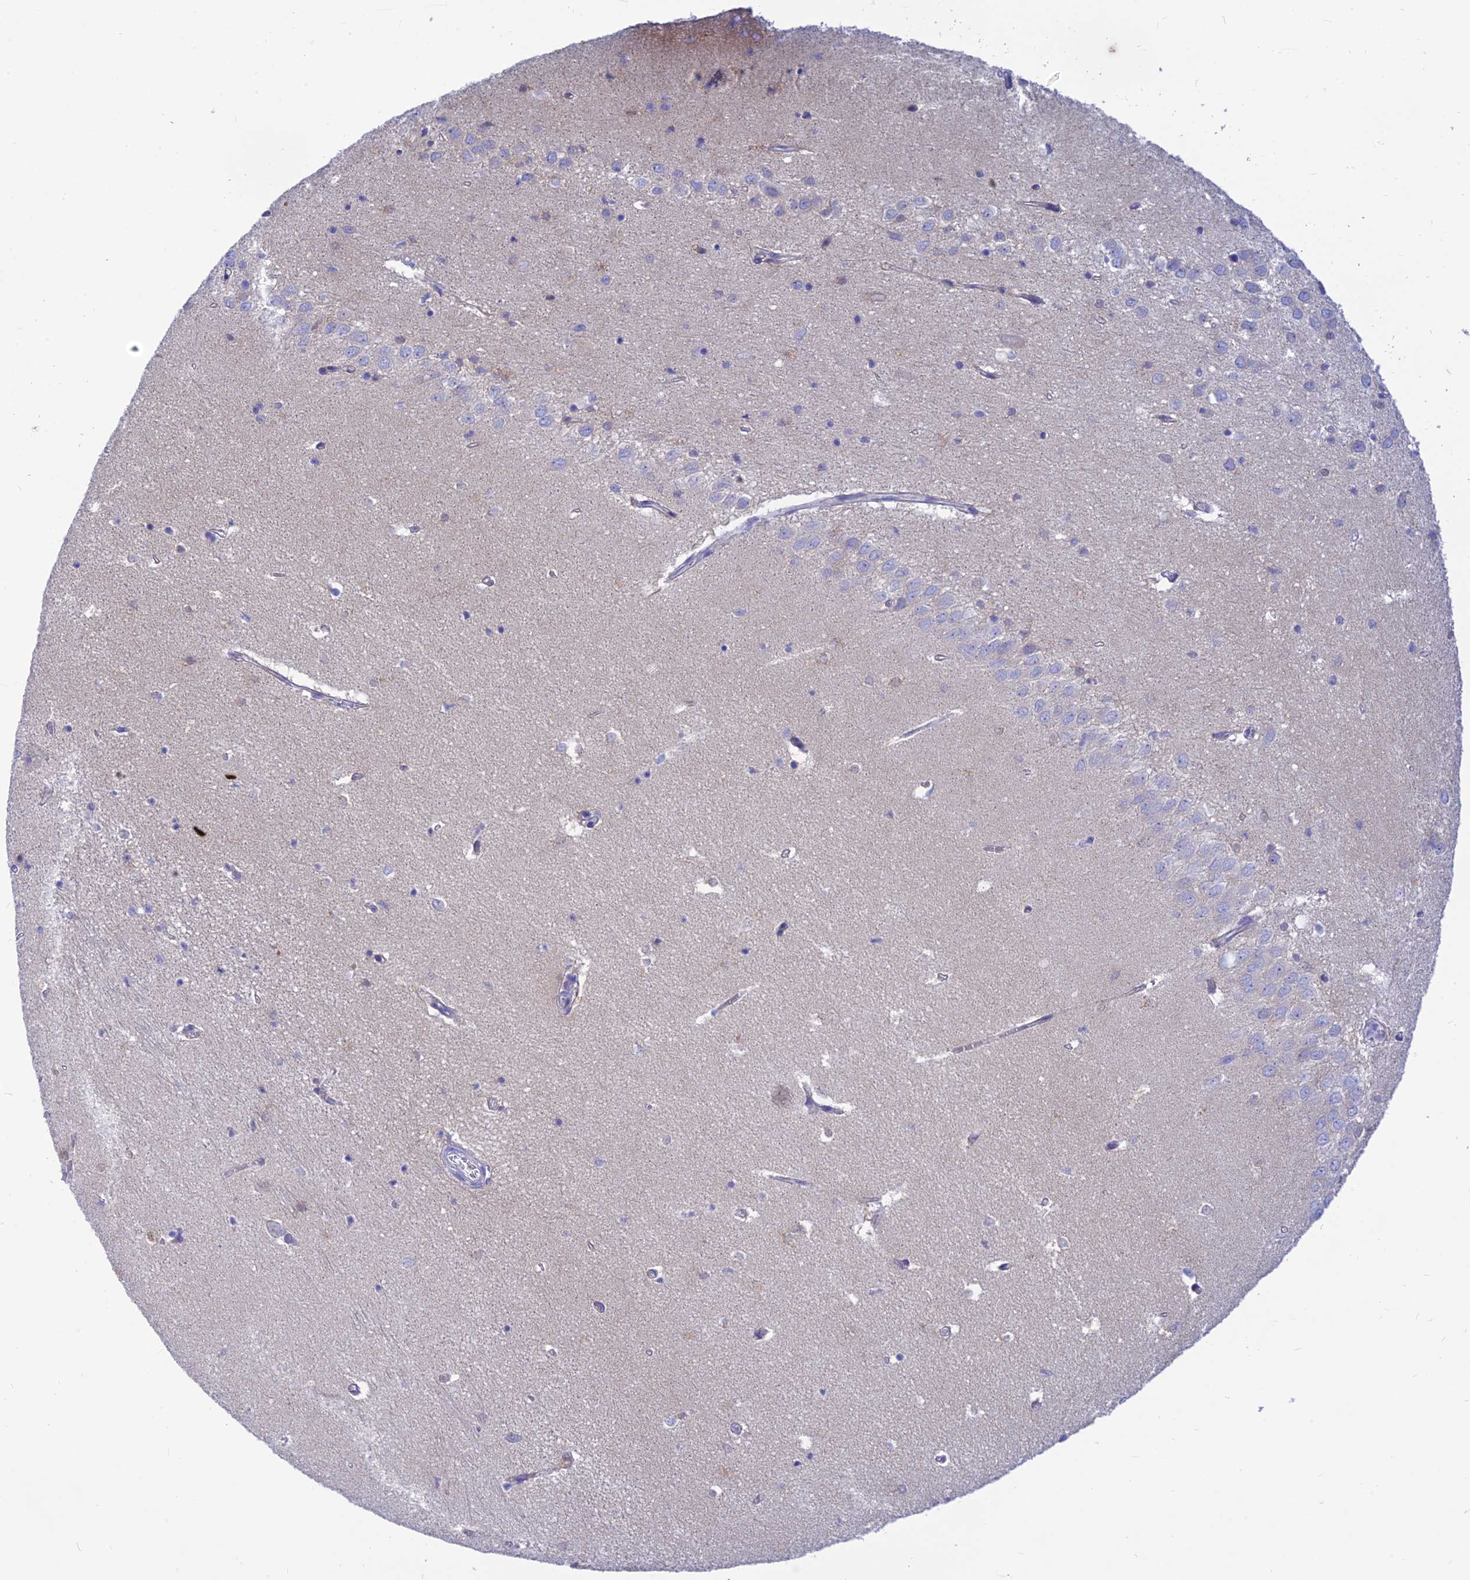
{"staining": {"intensity": "negative", "quantity": "none", "location": "none"}, "tissue": "hippocampus", "cell_type": "Glial cells", "image_type": "normal", "snomed": [{"axis": "morphology", "description": "Normal tissue, NOS"}, {"axis": "topography", "description": "Hippocampus"}], "caption": "IHC photomicrograph of unremarkable hippocampus stained for a protein (brown), which shows no staining in glial cells. (Immunohistochemistry (ihc), brightfield microscopy, high magnification).", "gene": "TMEM30B", "patient": {"sex": "female", "age": 64}}